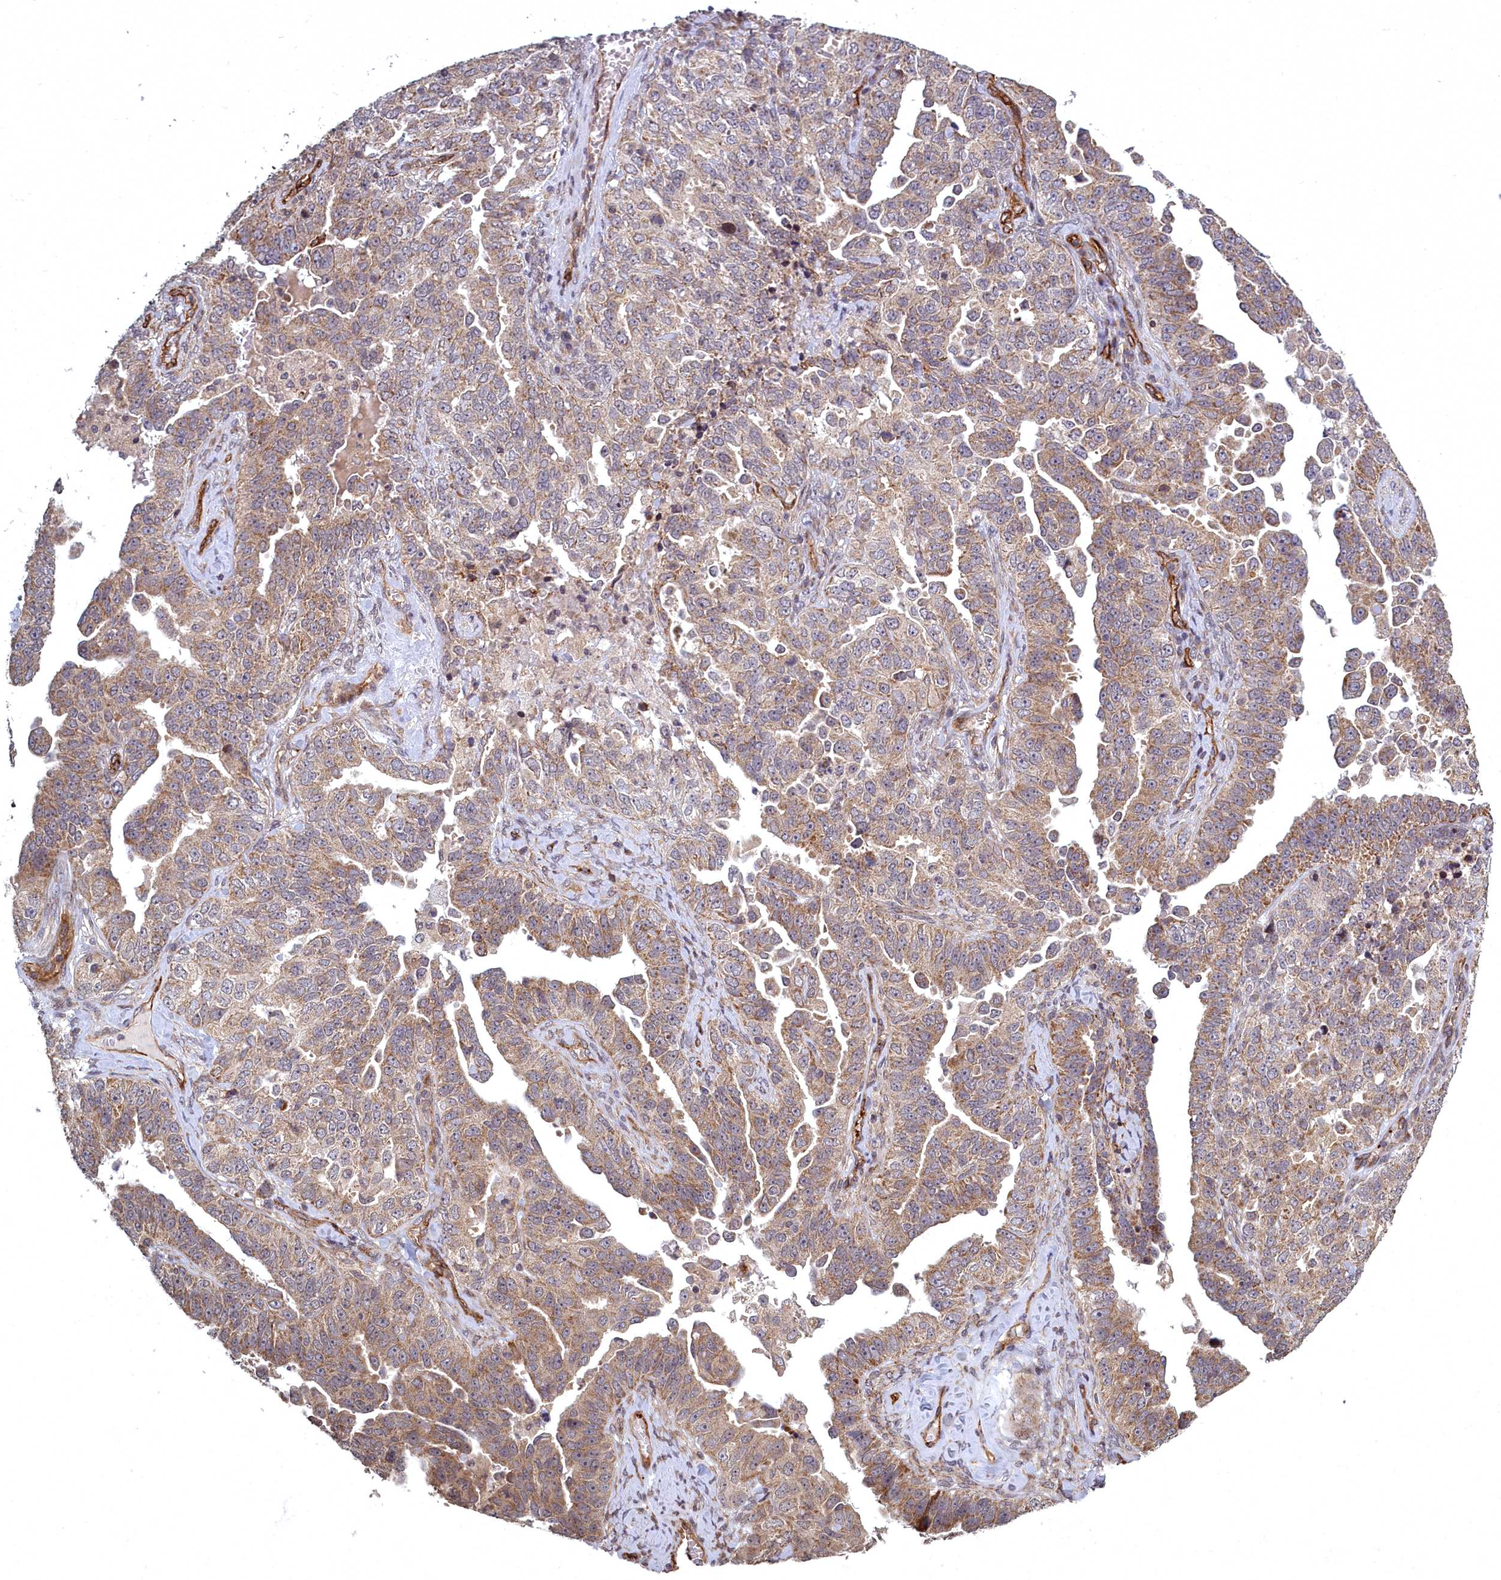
{"staining": {"intensity": "moderate", "quantity": ">75%", "location": "cytoplasmic/membranous"}, "tissue": "ovarian cancer", "cell_type": "Tumor cells", "image_type": "cancer", "snomed": [{"axis": "morphology", "description": "Carcinoma, endometroid"}, {"axis": "topography", "description": "Ovary"}], "caption": "Immunohistochemistry (DAB (3,3'-diaminobenzidine)) staining of human ovarian cancer (endometroid carcinoma) displays moderate cytoplasmic/membranous protein expression in approximately >75% of tumor cells.", "gene": "TSPYL4", "patient": {"sex": "female", "age": 62}}